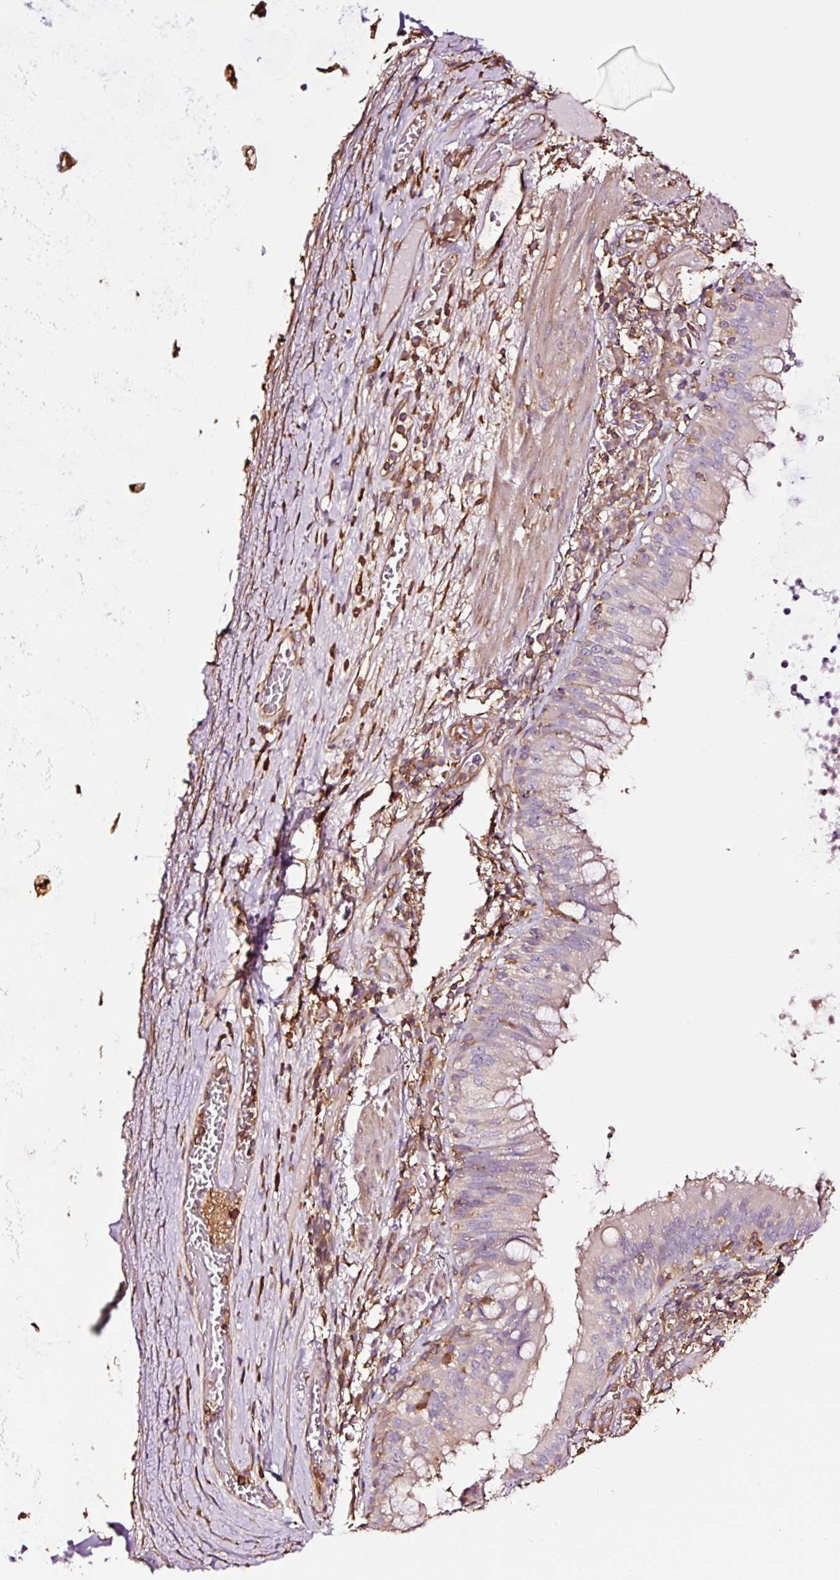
{"staining": {"intensity": "weak", "quantity": "<25%", "location": "cytoplasmic/membranous"}, "tissue": "bronchus", "cell_type": "Respiratory epithelial cells", "image_type": "normal", "snomed": [{"axis": "morphology", "description": "Normal tissue, NOS"}, {"axis": "topography", "description": "Cartilage tissue"}, {"axis": "topography", "description": "Bronchus"}], "caption": "Immunohistochemical staining of unremarkable bronchus shows no significant positivity in respiratory epithelial cells.", "gene": "METAP1", "patient": {"sex": "male", "age": 56}}